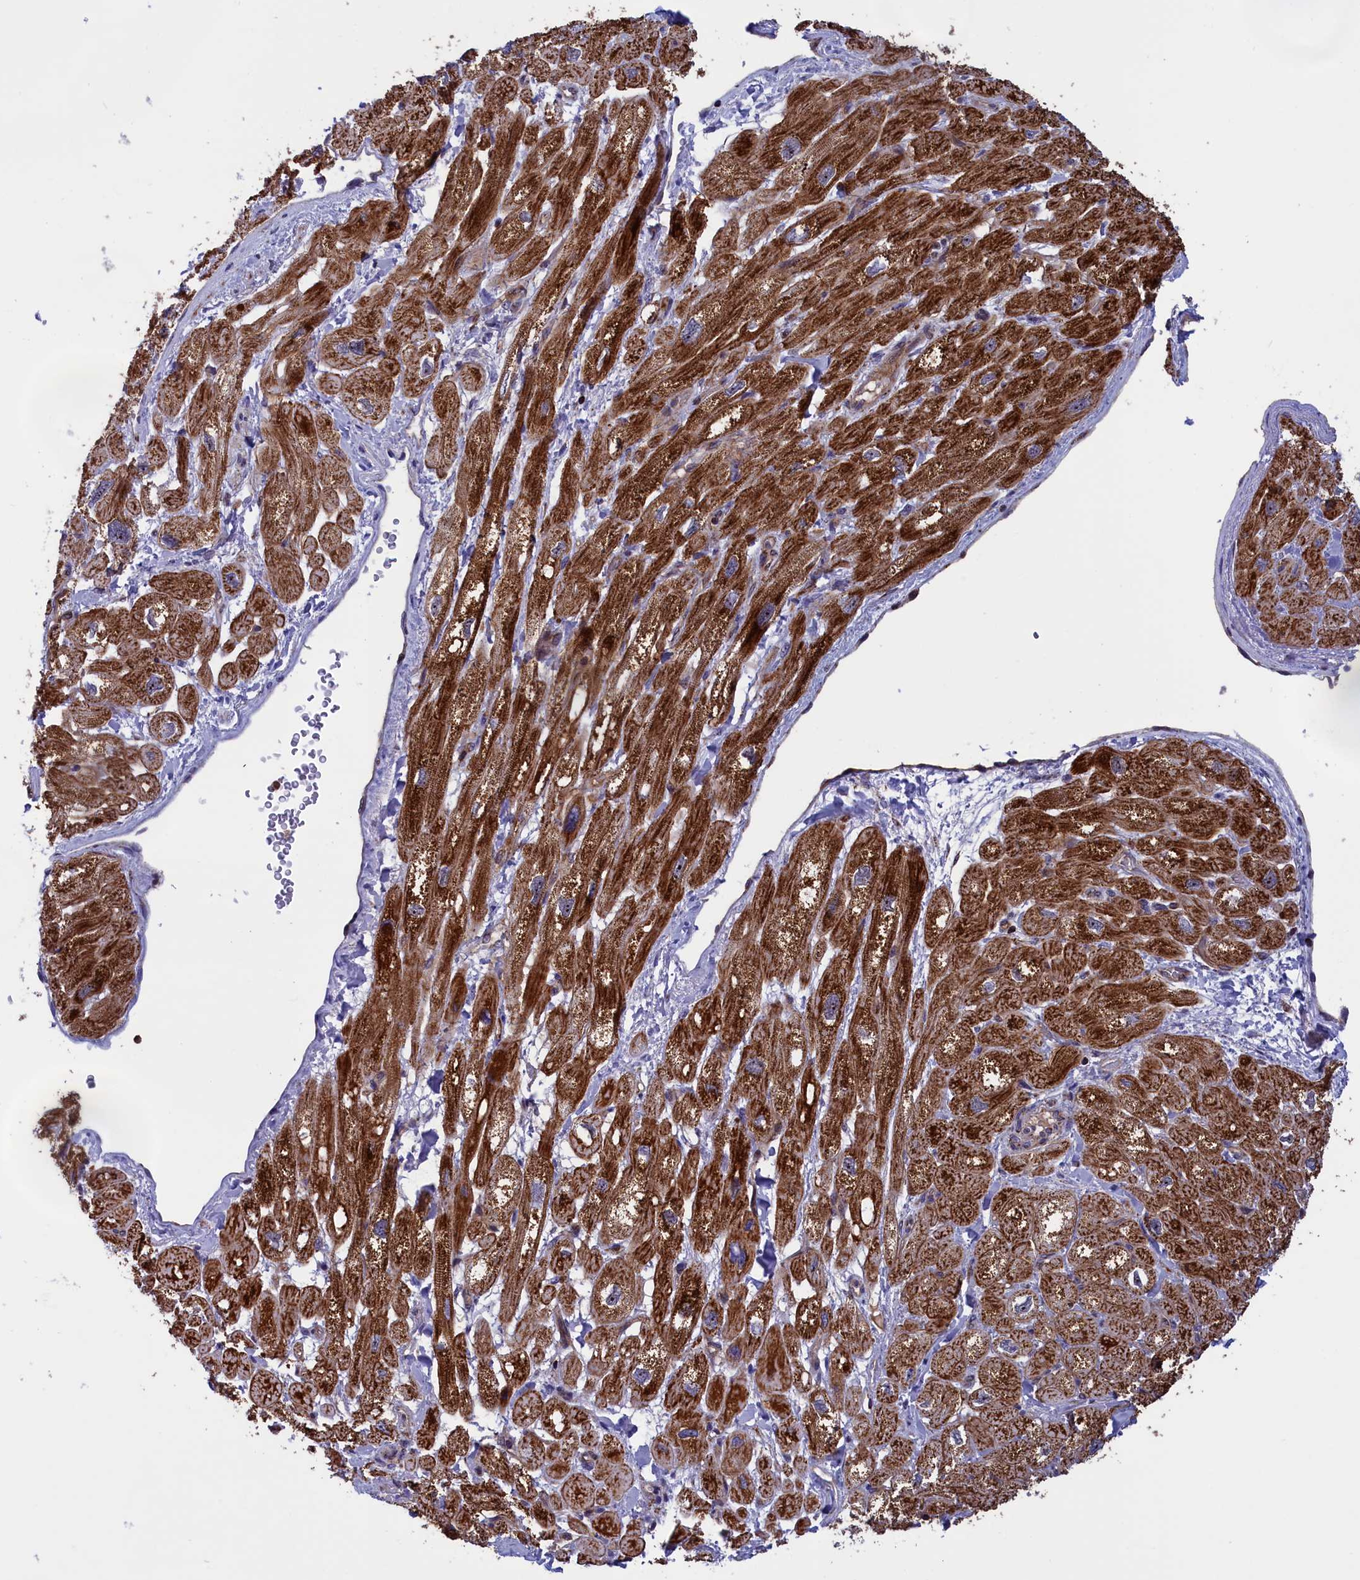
{"staining": {"intensity": "strong", "quantity": "25%-75%", "location": "cytoplasmic/membranous"}, "tissue": "heart muscle", "cell_type": "Cardiomyocytes", "image_type": "normal", "snomed": [{"axis": "morphology", "description": "Normal tissue, NOS"}, {"axis": "topography", "description": "Heart"}], "caption": "Approximately 25%-75% of cardiomyocytes in benign heart muscle show strong cytoplasmic/membranous protein expression as visualized by brown immunohistochemical staining.", "gene": "MPND", "patient": {"sex": "male", "age": 65}}